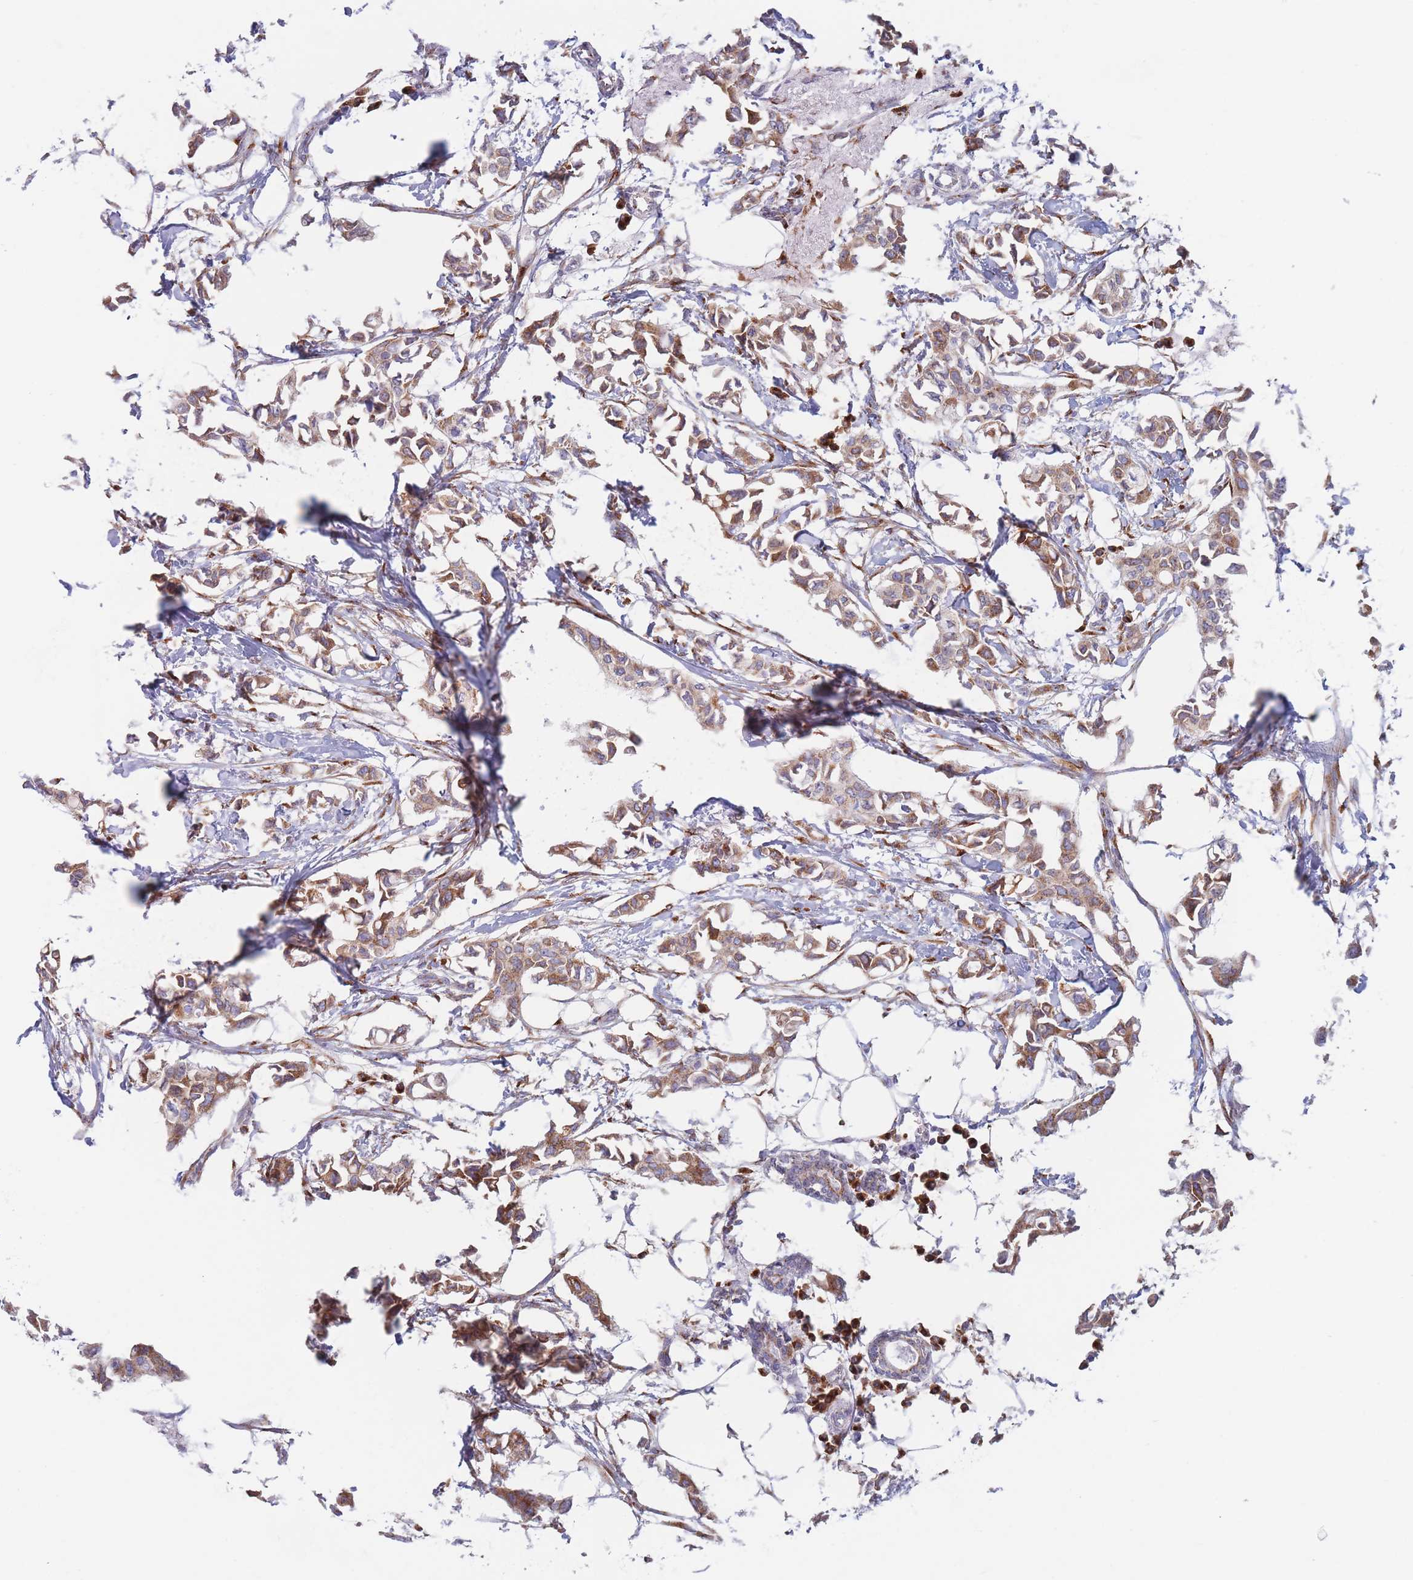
{"staining": {"intensity": "moderate", "quantity": ">75%", "location": "cytoplasmic/membranous"}, "tissue": "breast cancer", "cell_type": "Tumor cells", "image_type": "cancer", "snomed": [{"axis": "morphology", "description": "Duct carcinoma"}, {"axis": "topography", "description": "Breast"}], "caption": "Breast infiltrating ductal carcinoma tissue displays moderate cytoplasmic/membranous staining in about >75% of tumor cells, visualized by immunohistochemistry. (brown staining indicates protein expression, while blue staining denotes nuclei).", "gene": "MRPL30", "patient": {"sex": "female", "age": 41}}